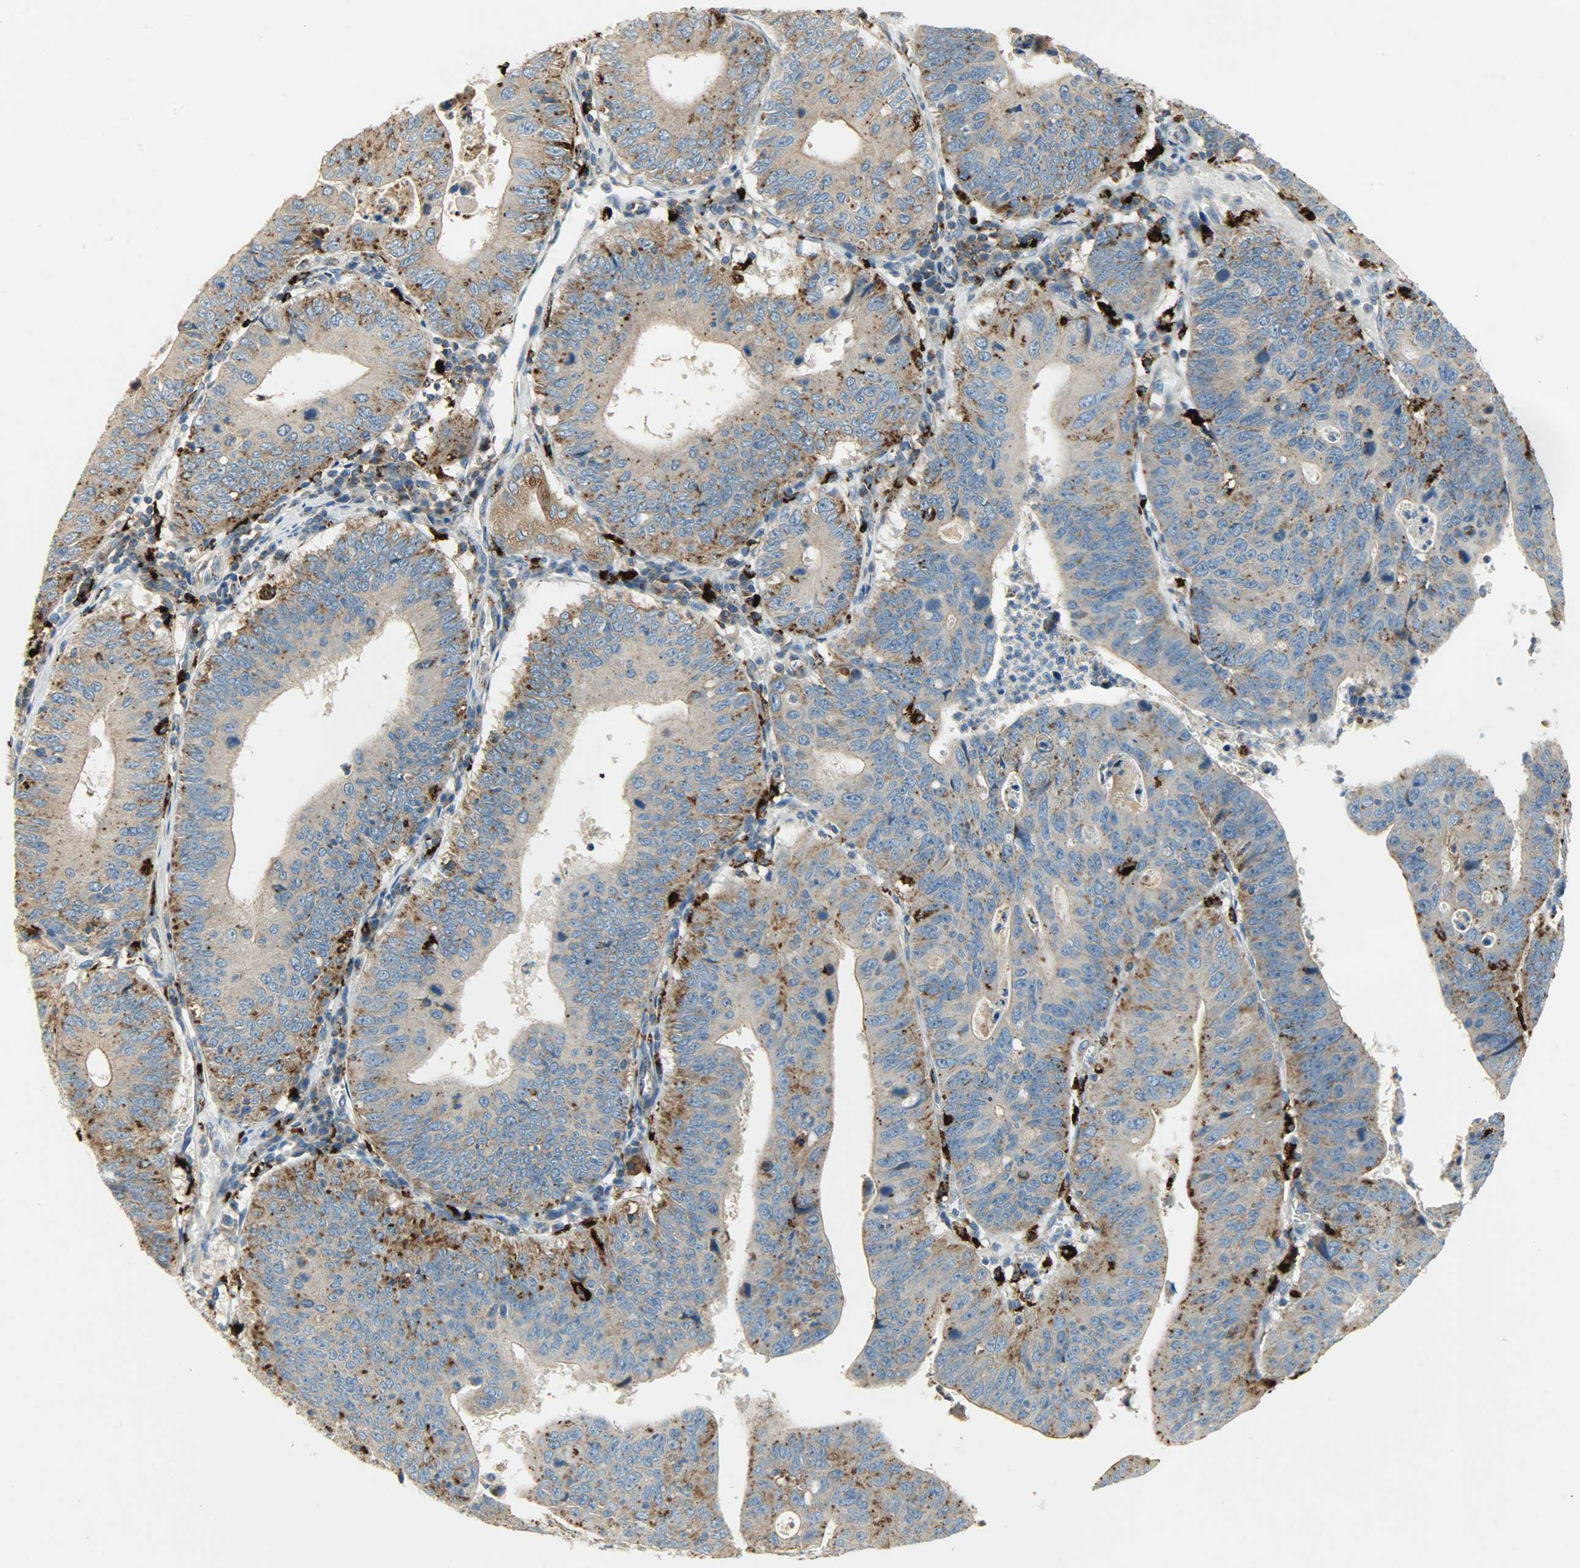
{"staining": {"intensity": "moderate", "quantity": ">75%", "location": "cytoplasmic/membranous"}, "tissue": "stomach cancer", "cell_type": "Tumor cells", "image_type": "cancer", "snomed": [{"axis": "morphology", "description": "Adenocarcinoma, NOS"}, {"axis": "topography", "description": "Stomach"}], "caption": "Protein analysis of stomach cancer tissue displays moderate cytoplasmic/membranous expression in approximately >75% of tumor cells. The protein is stained brown, and the nuclei are stained in blue (DAB (3,3'-diaminobenzidine) IHC with brightfield microscopy, high magnification).", "gene": "ASAH1", "patient": {"sex": "male", "age": 59}}